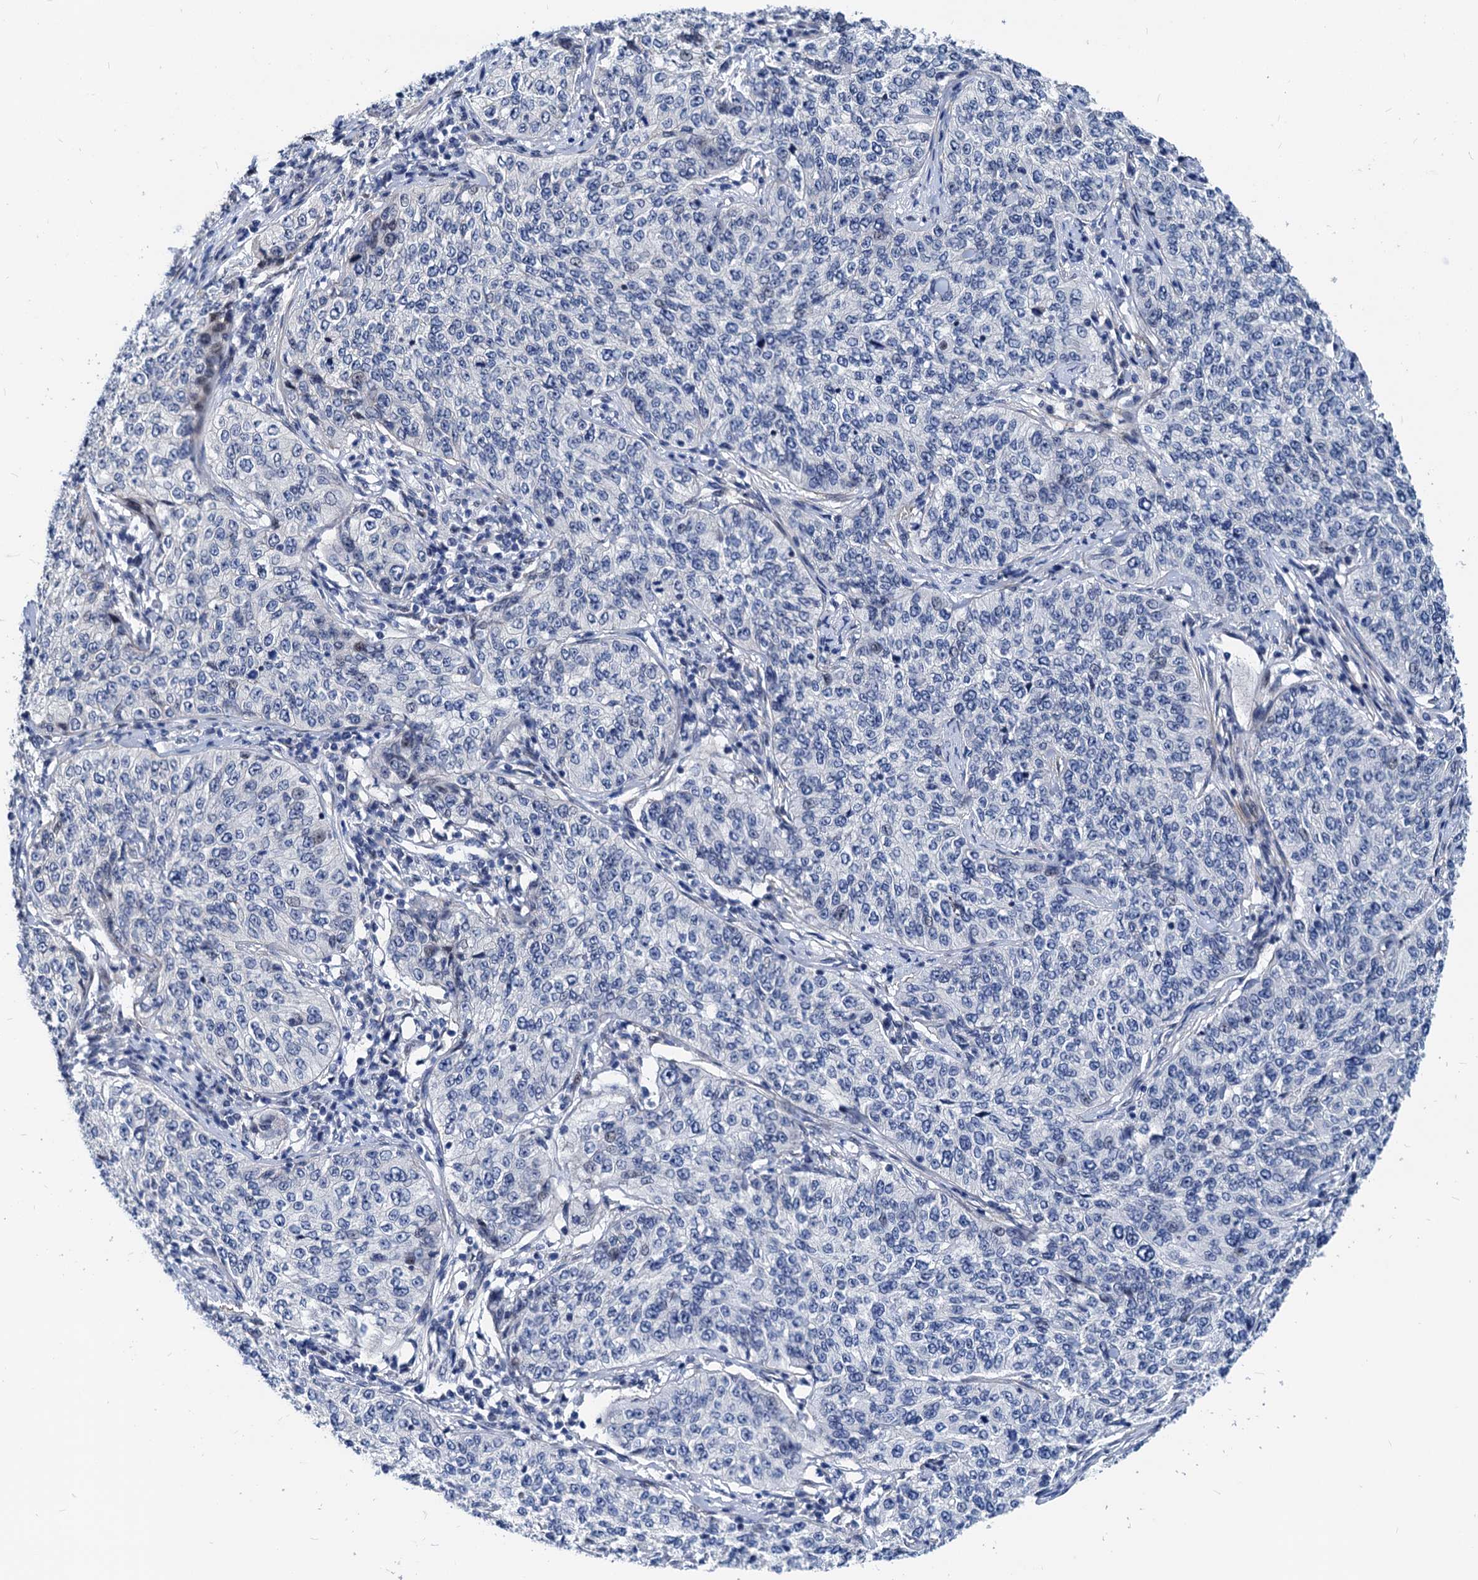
{"staining": {"intensity": "negative", "quantity": "none", "location": "none"}, "tissue": "cervical cancer", "cell_type": "Tumor cells", "image_type": "cancer", "snomed": [{"axis": "morphology", "description": "Squamous cell carcinoma, NOS"}, {"axis": "topography", "description": "Cervix"}], "caption": "Immunohistochemical staining of cervical cancer (squamous cell carcinoma) exhibits no significant positivity in tumor cells.", "gene": "HSF2", "patient": {"sex": "female", "age": 35}}